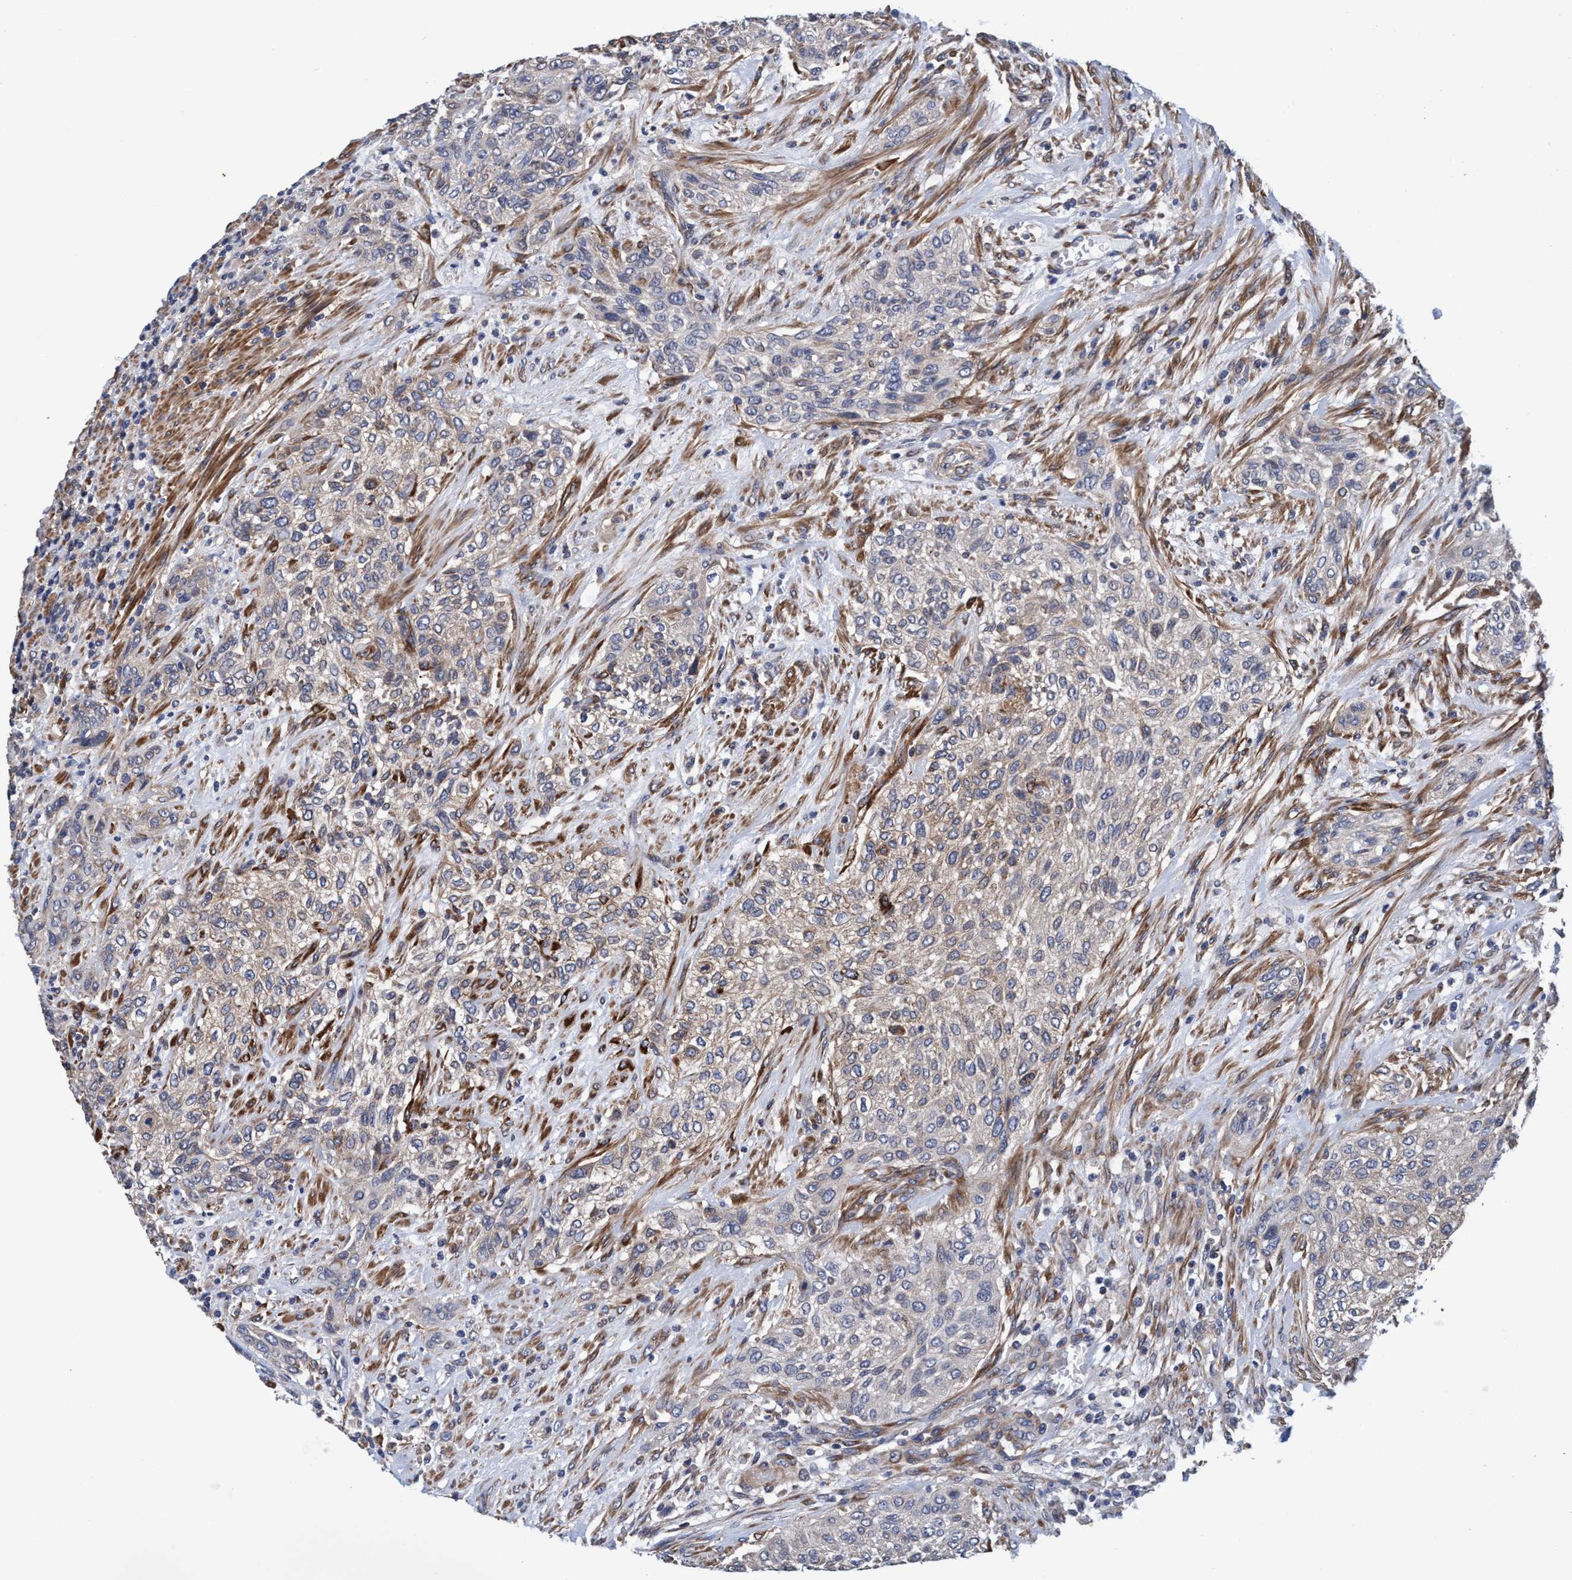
{"staining": {"intensity": "weak", "quantity": "25%-75%", "location": "cytoplasmic/membranous"}, "tissue": "urothelial cancer", "cell_type": "Tumor cells", "image_type": "cancer", "snomed": [{"axis": "morphology", "description": "Urothelial carcinoma, Low grade"}, {"axis": "morphology", "description": "Urothelial carcinoma, High grade"}, {"axis": "topography", "description": "Urinary bladder"}], "caption": "The image displays immunohistochemical staining of urothelial carcinoma (low-grade). There is weak cytoplasmic/membranous expression is present in about 25%-75% of tumor cells.", "gene": "CALCOCO2", "patient": {"sex": "male", "age": 35}}